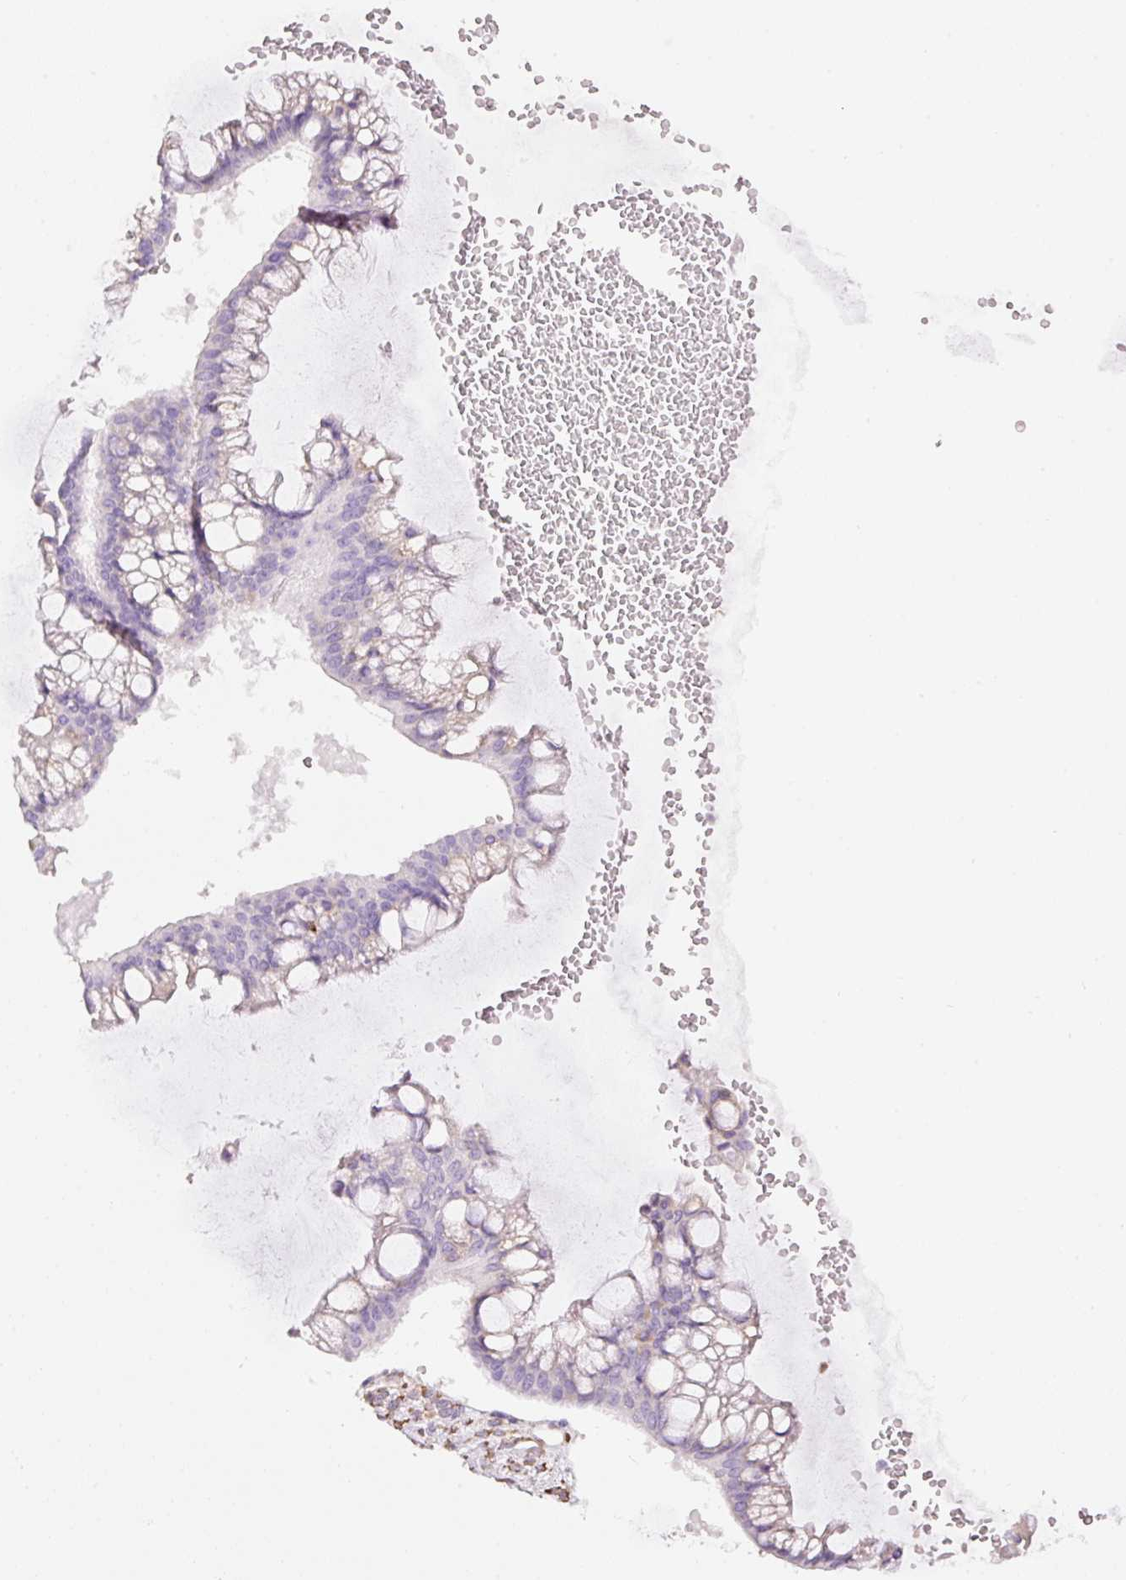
{"staining": {"intensity": "negative", "quantity": "none", "location": "none"}, "tissue": "ovarian cancer", "cell_type": "Tumor cells", "image_type": "cancer", "snomed": [{"axis": "morphology", "description": "Cystadenocarcinoma, mucinous, NOS"}, {"axis": "topography", "description": "Ovary"}], "caption": "Tumor cells are negative for brown protein staining in ovarian mucinous cystadenocarcinoma.", "gene": "GCG", "patient": {"sex": "female", "age": 73}}